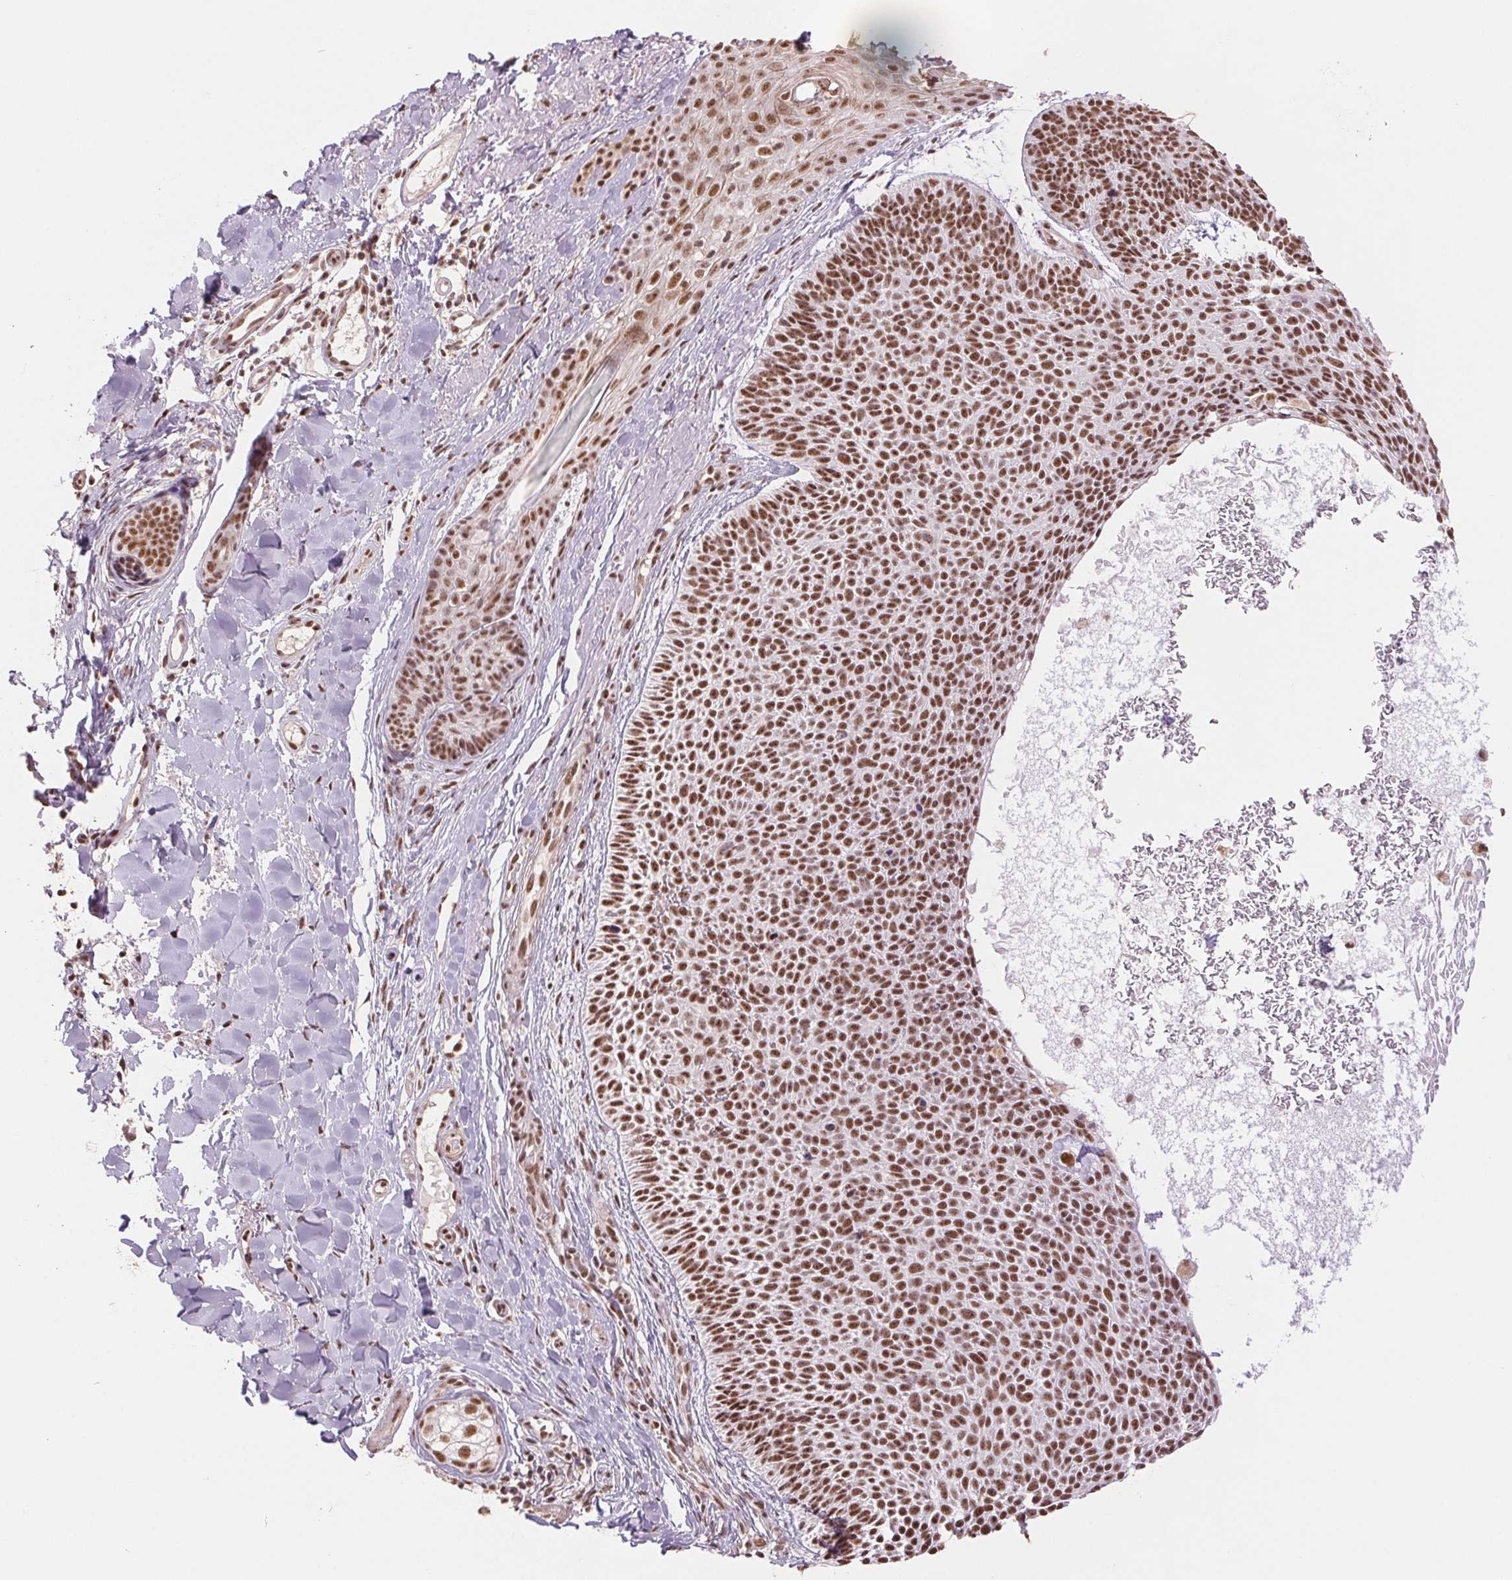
{"staining": {"intensity": "moderate", "quantity": ">75%", "location": "nuclear"}, "tissue": "skin cancer", "cell_type": "Tumor cells", "image_type": "cancer", "snomed": [{"axis": "morphology", "description": "Basal cell carcinoma"}, {"axis": "topography", "description": "Skin"}], "caption": "A photomicrograph of skin cancer stained for a protein exhibits moderate nuclear brown staining in tumor cells.", "gene": "SREK1", "patient": {"sex": "male", "age": 82}}